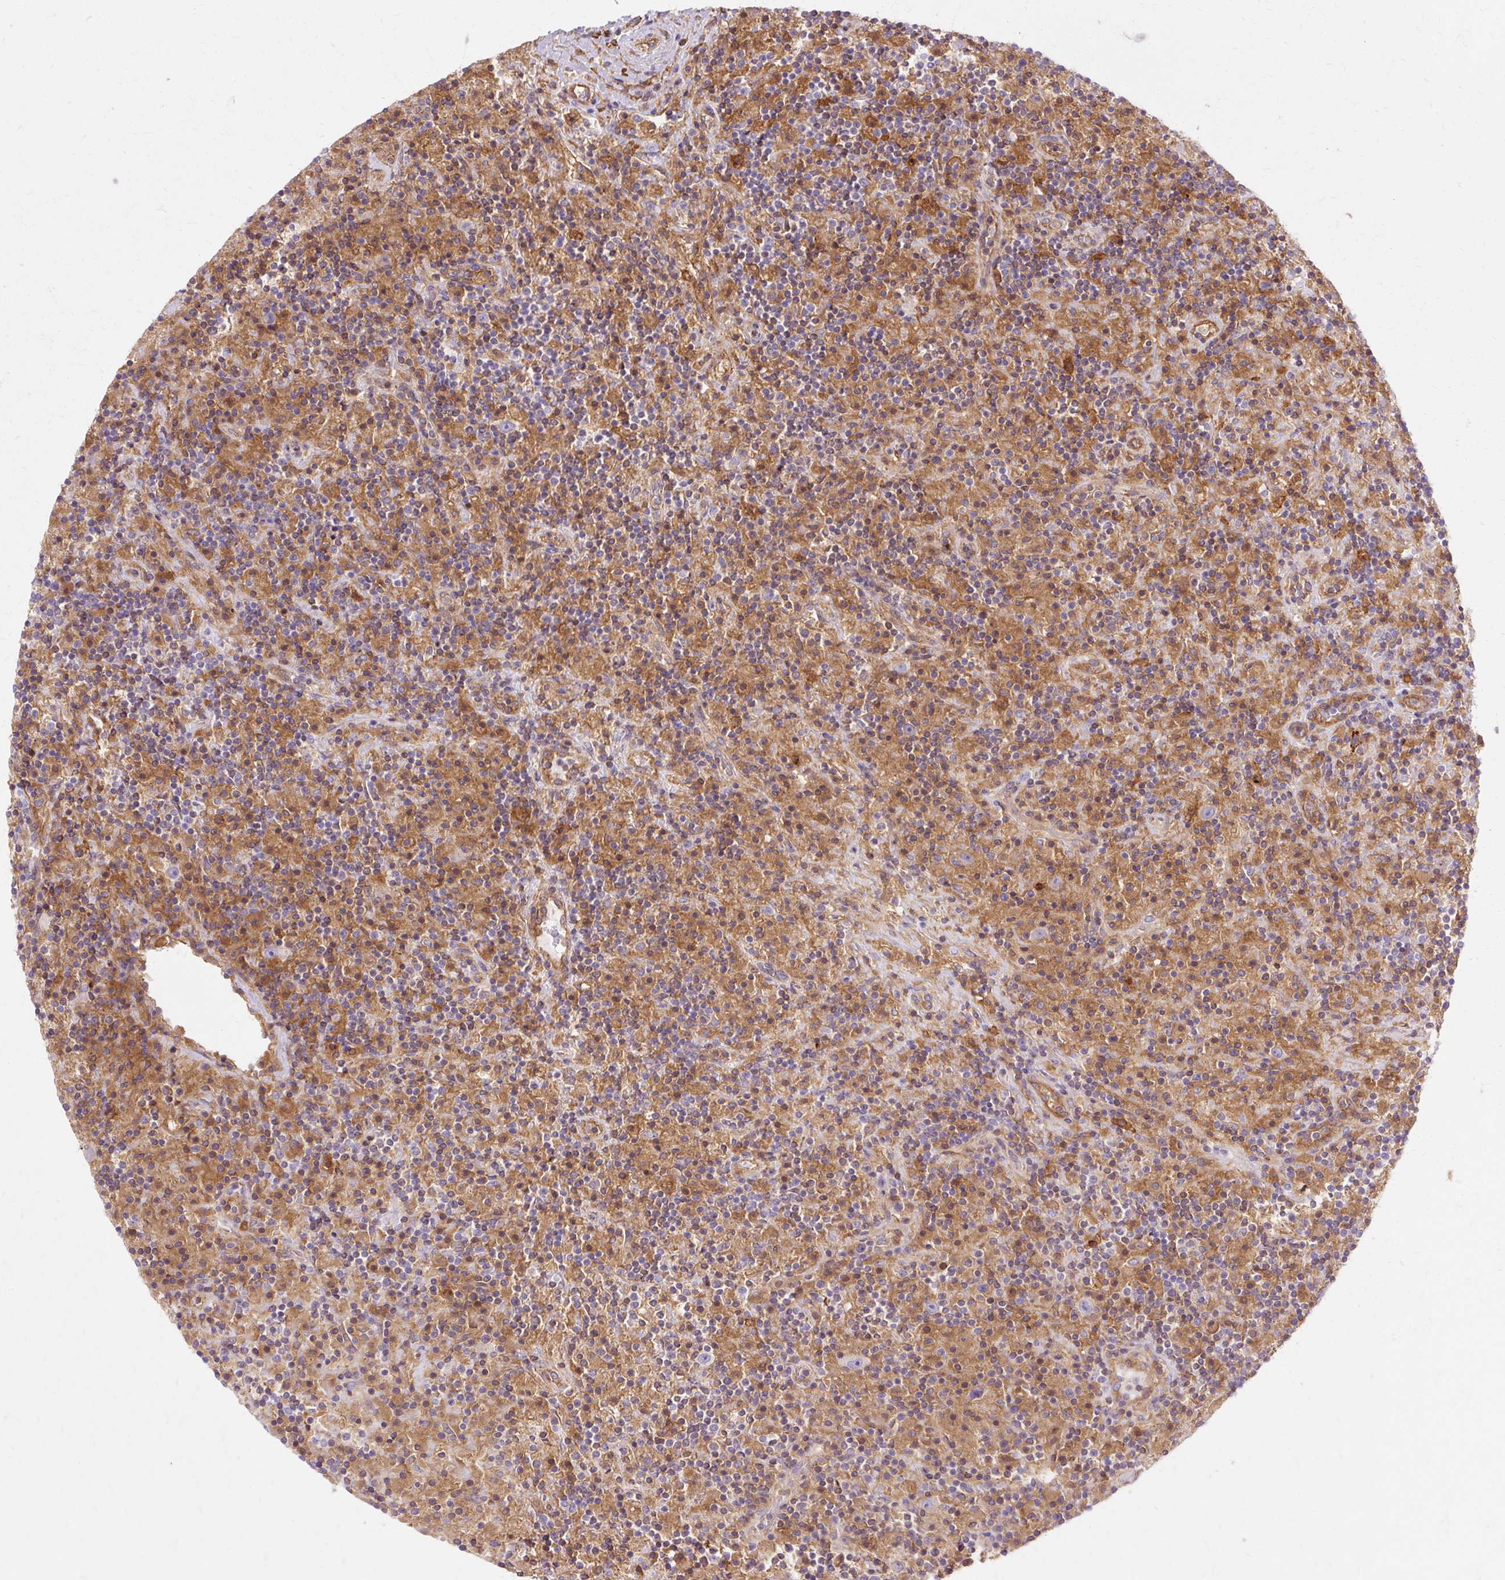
{"staining": {"intensity": "negative", "quantity": "none", "location": "none"}, "tissue": "lymphoma", "cell_type": "Tumor cells", "image_type": "cancer", "snomed": [{"axis": "morphology", "description": "Hodgkin's disease, NOS"}, {"axis": "topography", "description": "Lymph node"}], "caption": "Micrograph shows no protein positivity in tumor cells of Hodgkin's disease tissue.", "gene": "TBC1D2B", "patient": {"sex": "male", "age": 70}}